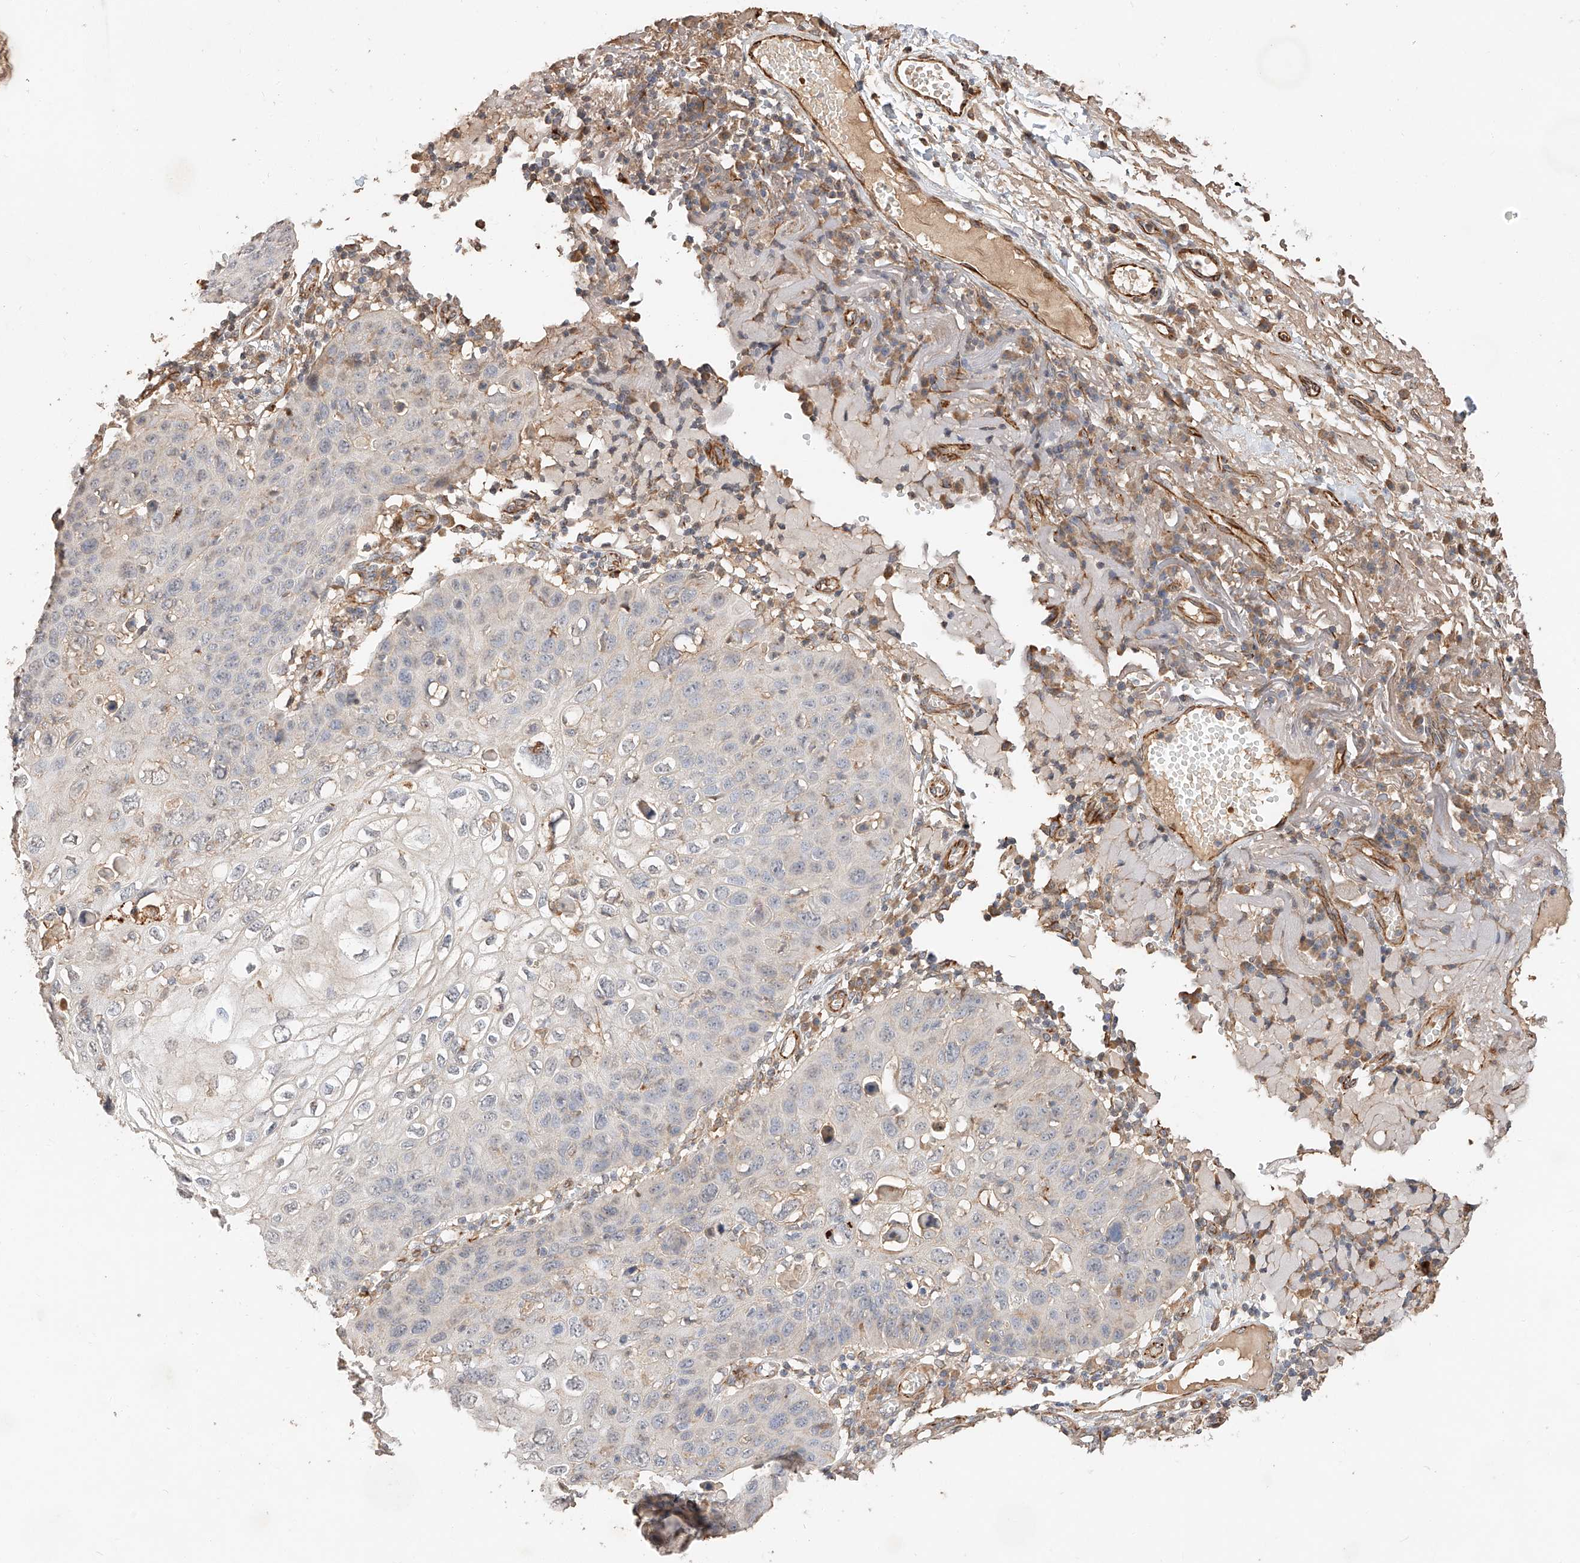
{"staining": {"intensity": "negative", "quantity": "none", "location": "none"}, "tissue": "skin cancer", "cell_type": "Tumor cells", "image_type": "cancer", "snomed": [{"axis": "morphology", "description": "Squamous cell carcinoma, NOS"}, {"axis": "topography", "description": "Skin"}], "caption": "There is no significant positivity in tumor cells of skin cancer. (DAB (3,3'-diaminobenzidine) immunohistochemistry (IHC) with hematoxylin counter stain).", "gene": "SUSD6", "patient": {"sex": "female", "age": 90}}